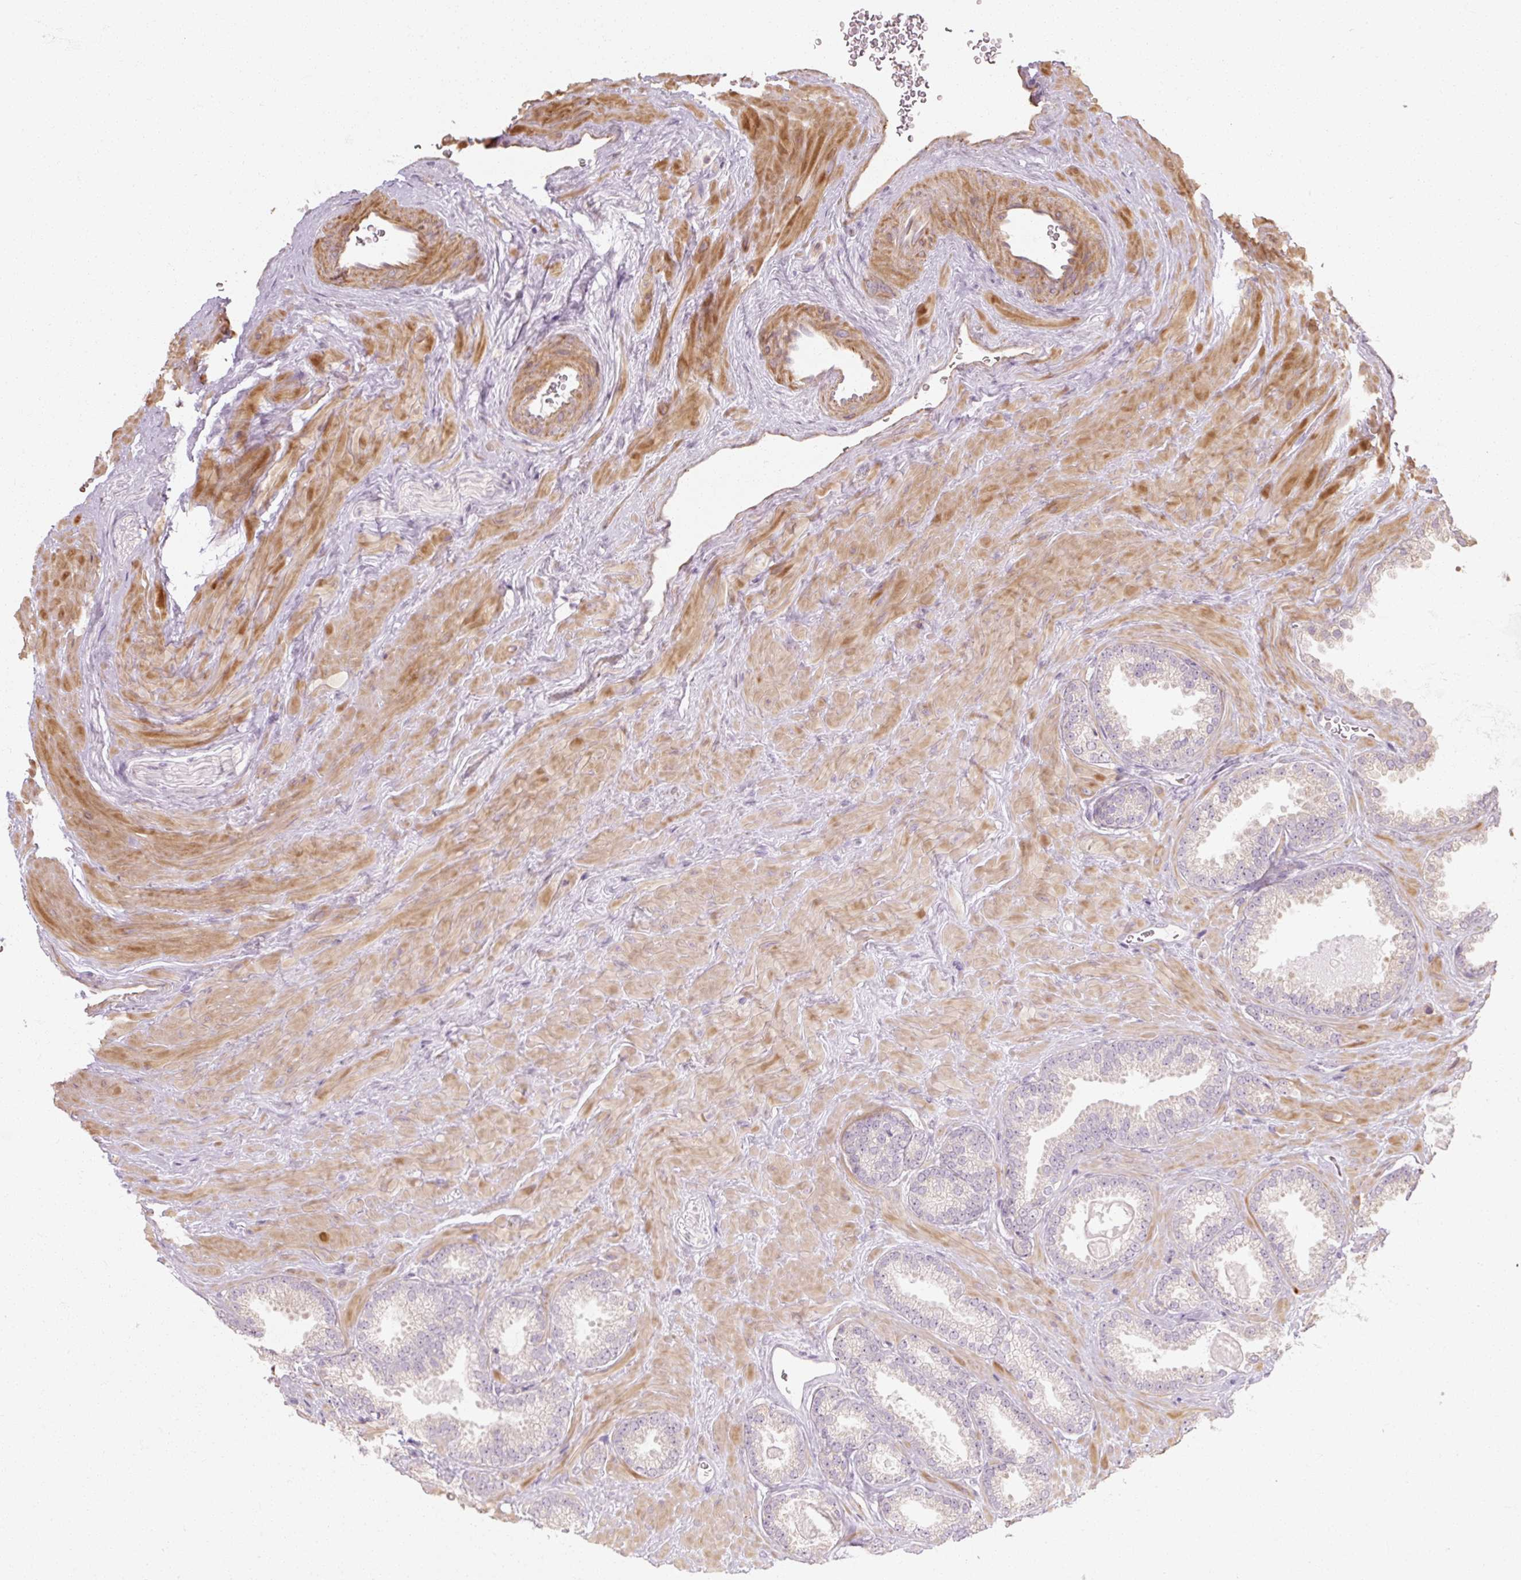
{"staining": {"intensity": "negative", "quantity": "none", "location": "none"}, "tissue": "prostate cancer", "cell_type": "Tumor cells", "image_type": "cancer", "snomed": [{"axis": "morphology", "description": "Adenocarcinoma, Low grade"}, {"axis": "topography", "description": "Prostate"}], "caption": "A micrograph of human low-grade adenocarcinoma (prostate) is negative for staining in tumor cells.", "gene": "RB1CC1", "patient": {"sex": "male", "age": 62}}